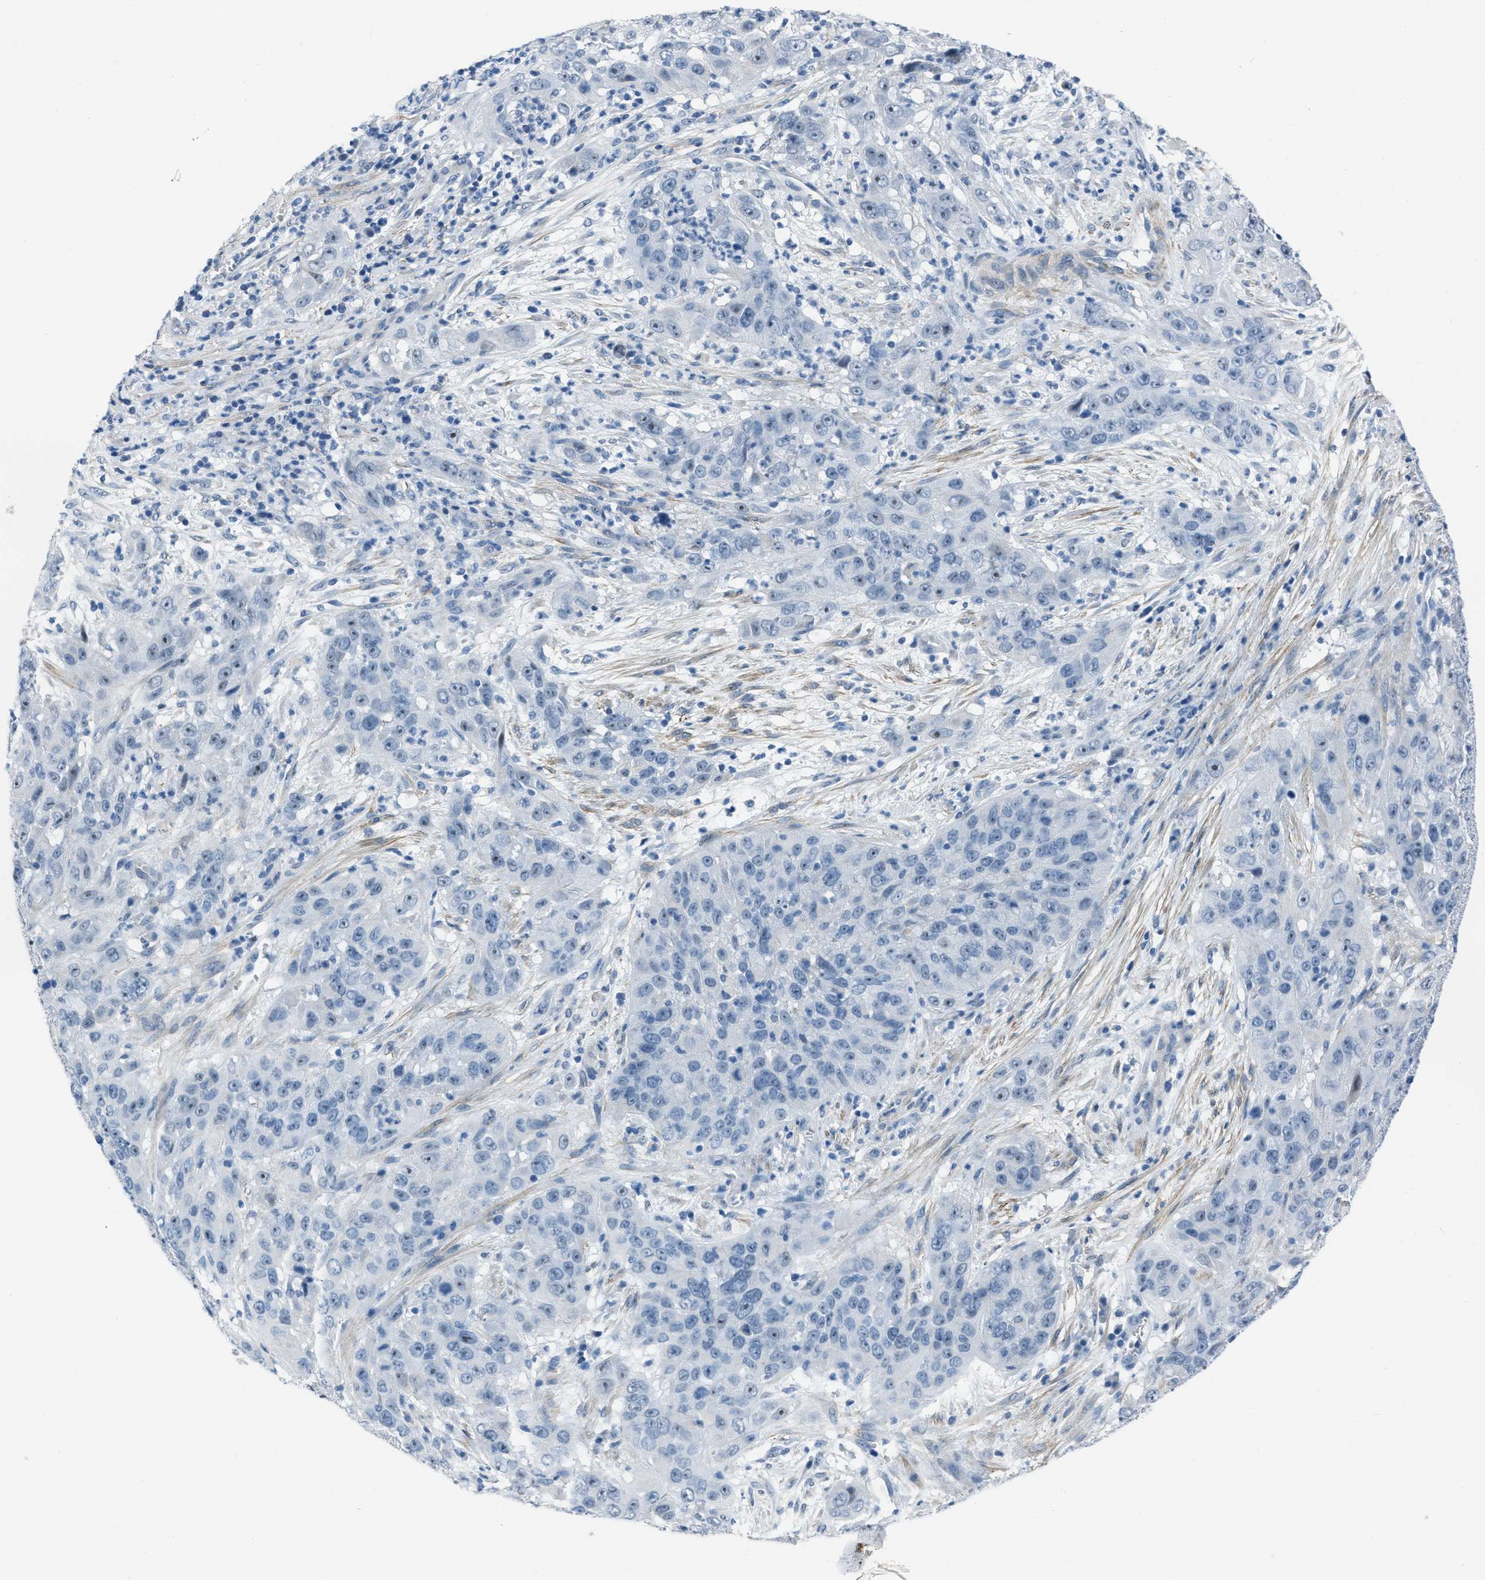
{"staining": {"intensity": "negative", "quantity": "none", "location": "none"}, "tissue": "cervical cancer", "cell_type": "Tumor cells", "image_type": "cancer", "snomed": [{"axis": "morphology", "description": "Squamous cell carcinoma, NOS"}, {"axis": "topography", "description": "Cervix"}], "caption": "IHC image of cervical cancer stained for a protein (brown), which shows no positivity in tumor cells.", "gene": "SPATC1L", "patient": {"sex": "female", "age": 32}}